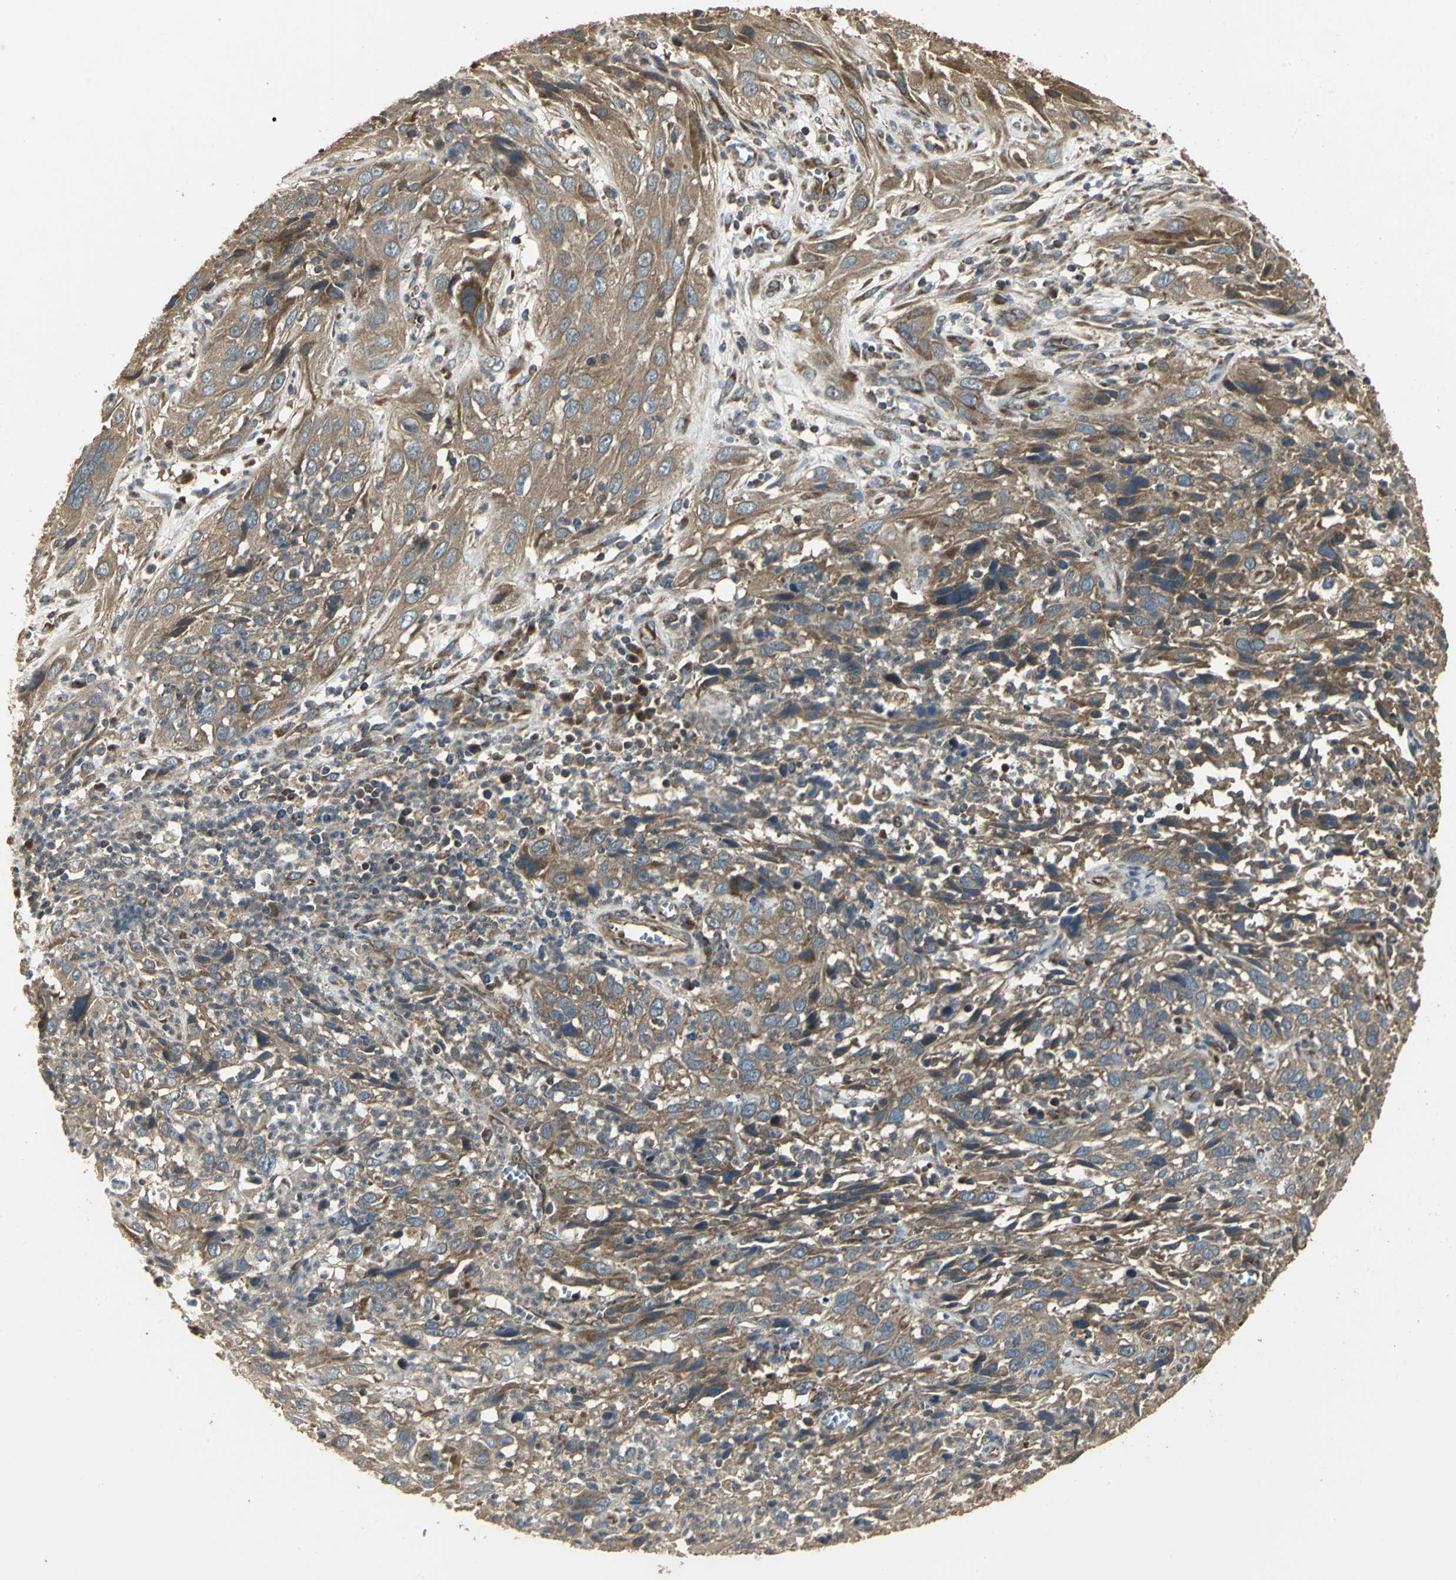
{"staining": {"intensity": "moderate", "quantity": ">75%", "location": "cytoplasmic/membranous"}, "tissue": "cervical cancer", "cell_type": "Tumor cells", "image_type": "cancer", "snomed": [{"axis": "morphology", "description": "Squamous cell carcinoma, NOS"}, {"axis": "topography", "description": "Cervix"}], "caption": "Immunohistochemical staining of human squamous cell carcinoma (cervical) shows medium levels of moderate cytoplasmic/membranous positivity in about >75% of tumor cells.", "gene": "KANK1", "patient": {"sex": "female", "age": 32}}